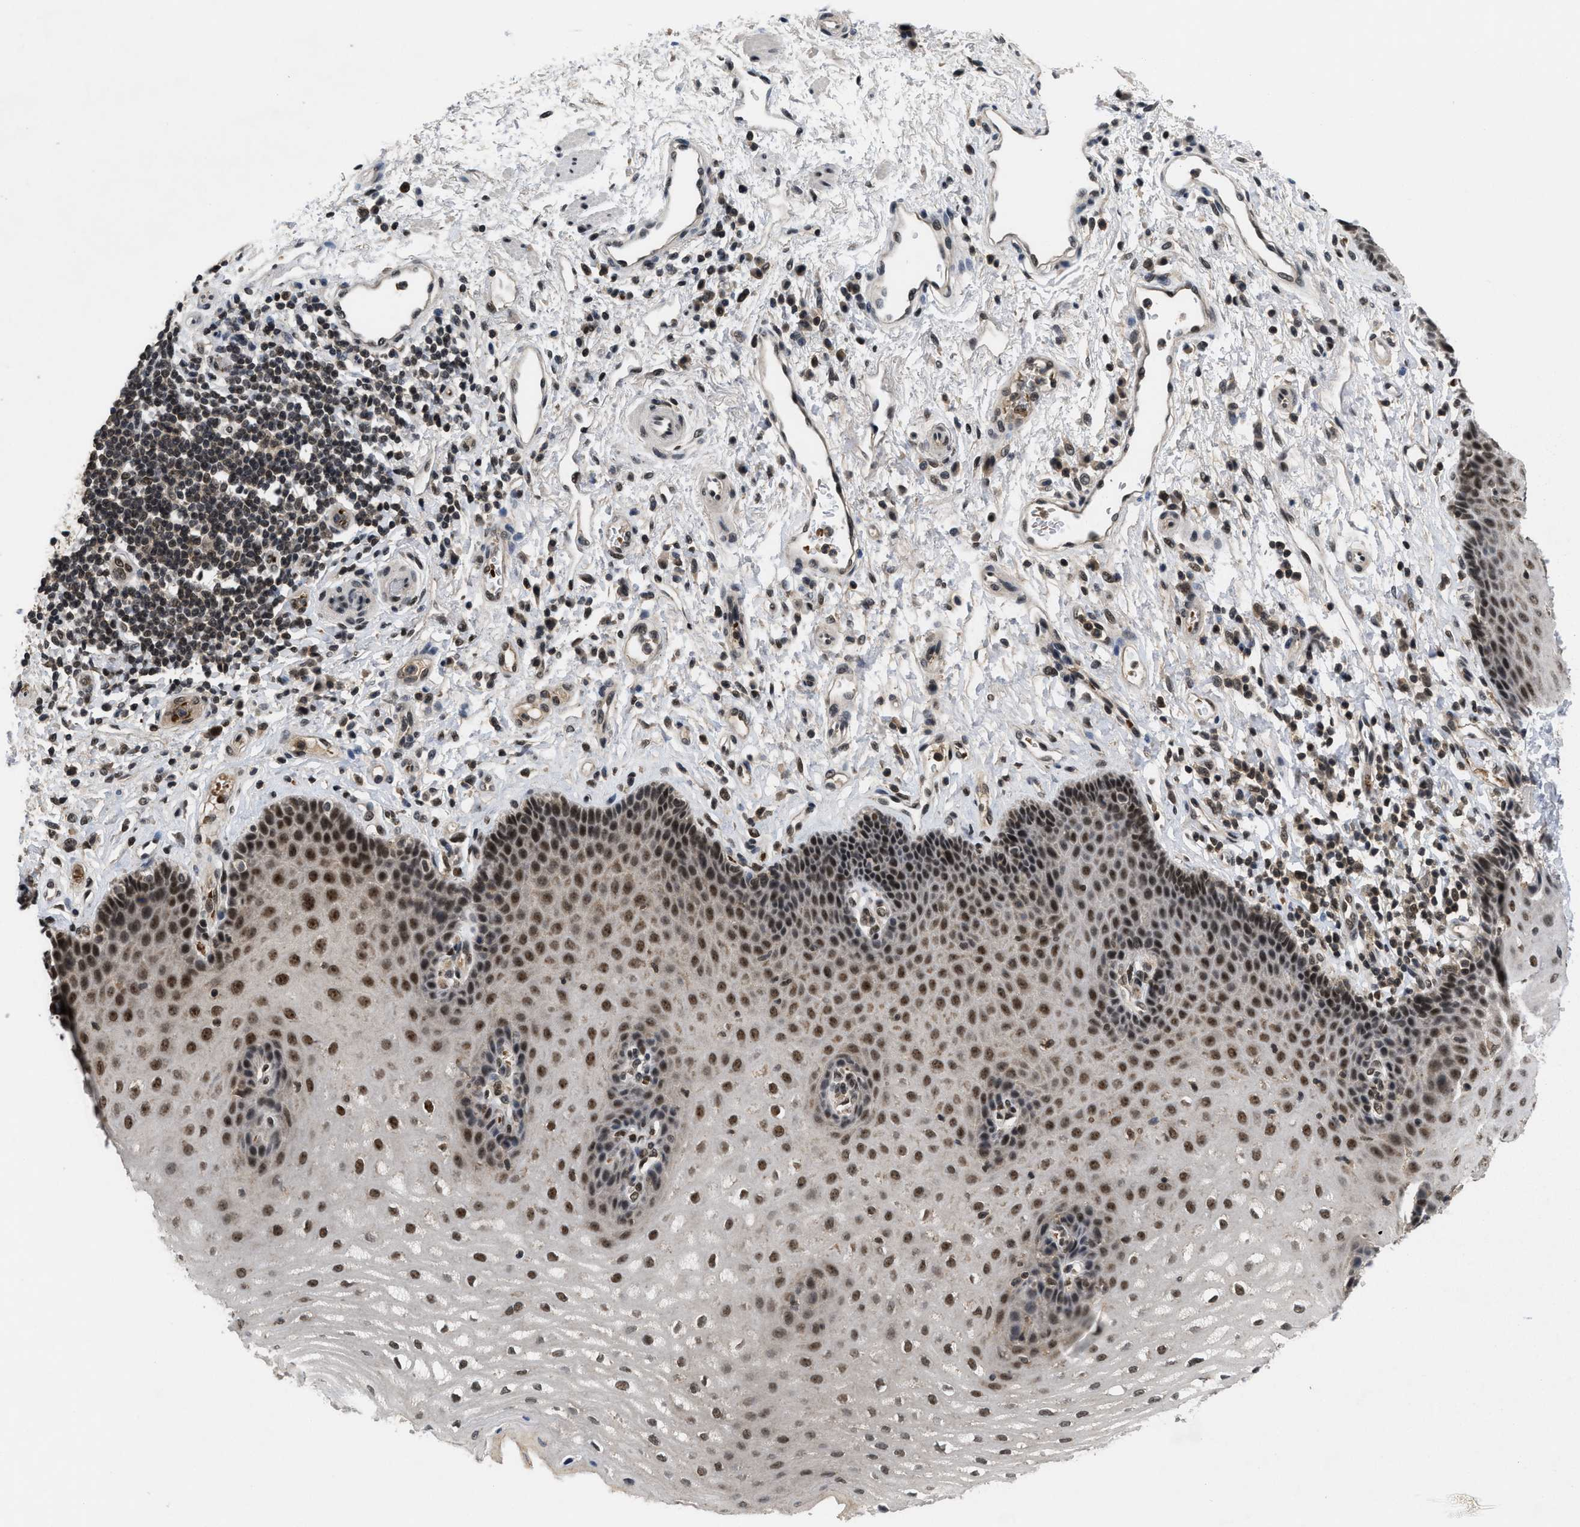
{"staining": {"intensity": "moderate", "quantity": ">75%", "location": "nuclear"}, "tissue": "esophagus", "cell_type": "Squamous epithelial cells", "image_type": "normal", "snomed": [{"axis": "morphology", "description": "Normal tissue, NOS"}, {"axis": "topography", "description": "Esophagus"}], "caption": "This photomicrograph exhibits normal esophagus stained with immunohistochemistry (IHC) to label a protein in brown. The nuclear of squamous epithelial cells show moderate positivity for the protein. Nuclei are counter-stained blue.", "gene": "ZNF346", "patient": {"sex": "male", "age": 54}}